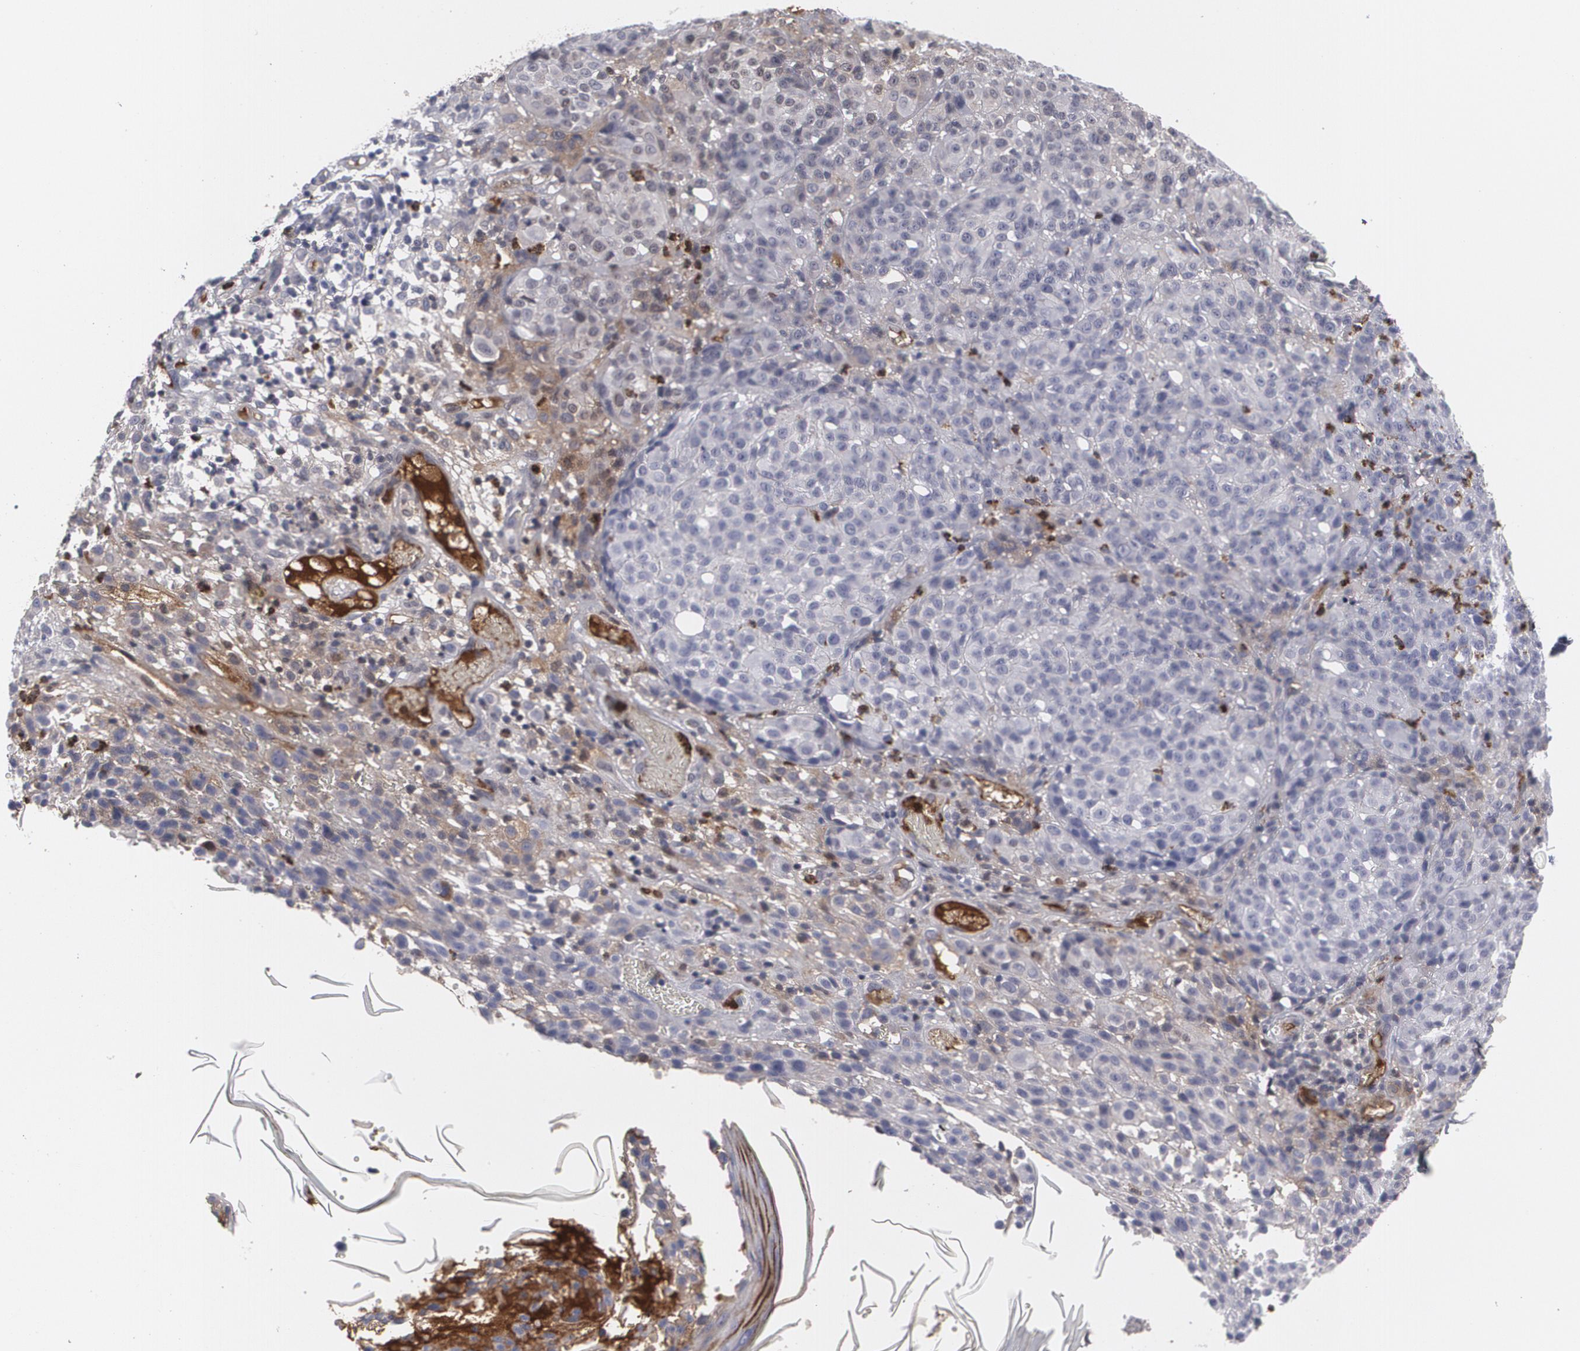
{"staining": {"intensity": "negative", "quantity": "none", "location": "none"}, "tissue": "melanoma", "cell_type": "Tumor cells", "image_type": "cancer", "snomed": [{"axis": "morphology", "description": "Malignant melanoma, NOS"}, {"axis": "topography", "description": "Skin"}], "caption": "DAB immunohistochemical staining of malignant melanoma displays no significant positivity in tumor cells.", "gene": "LRG1", "patient": {"sex": "female", "age": 49}}